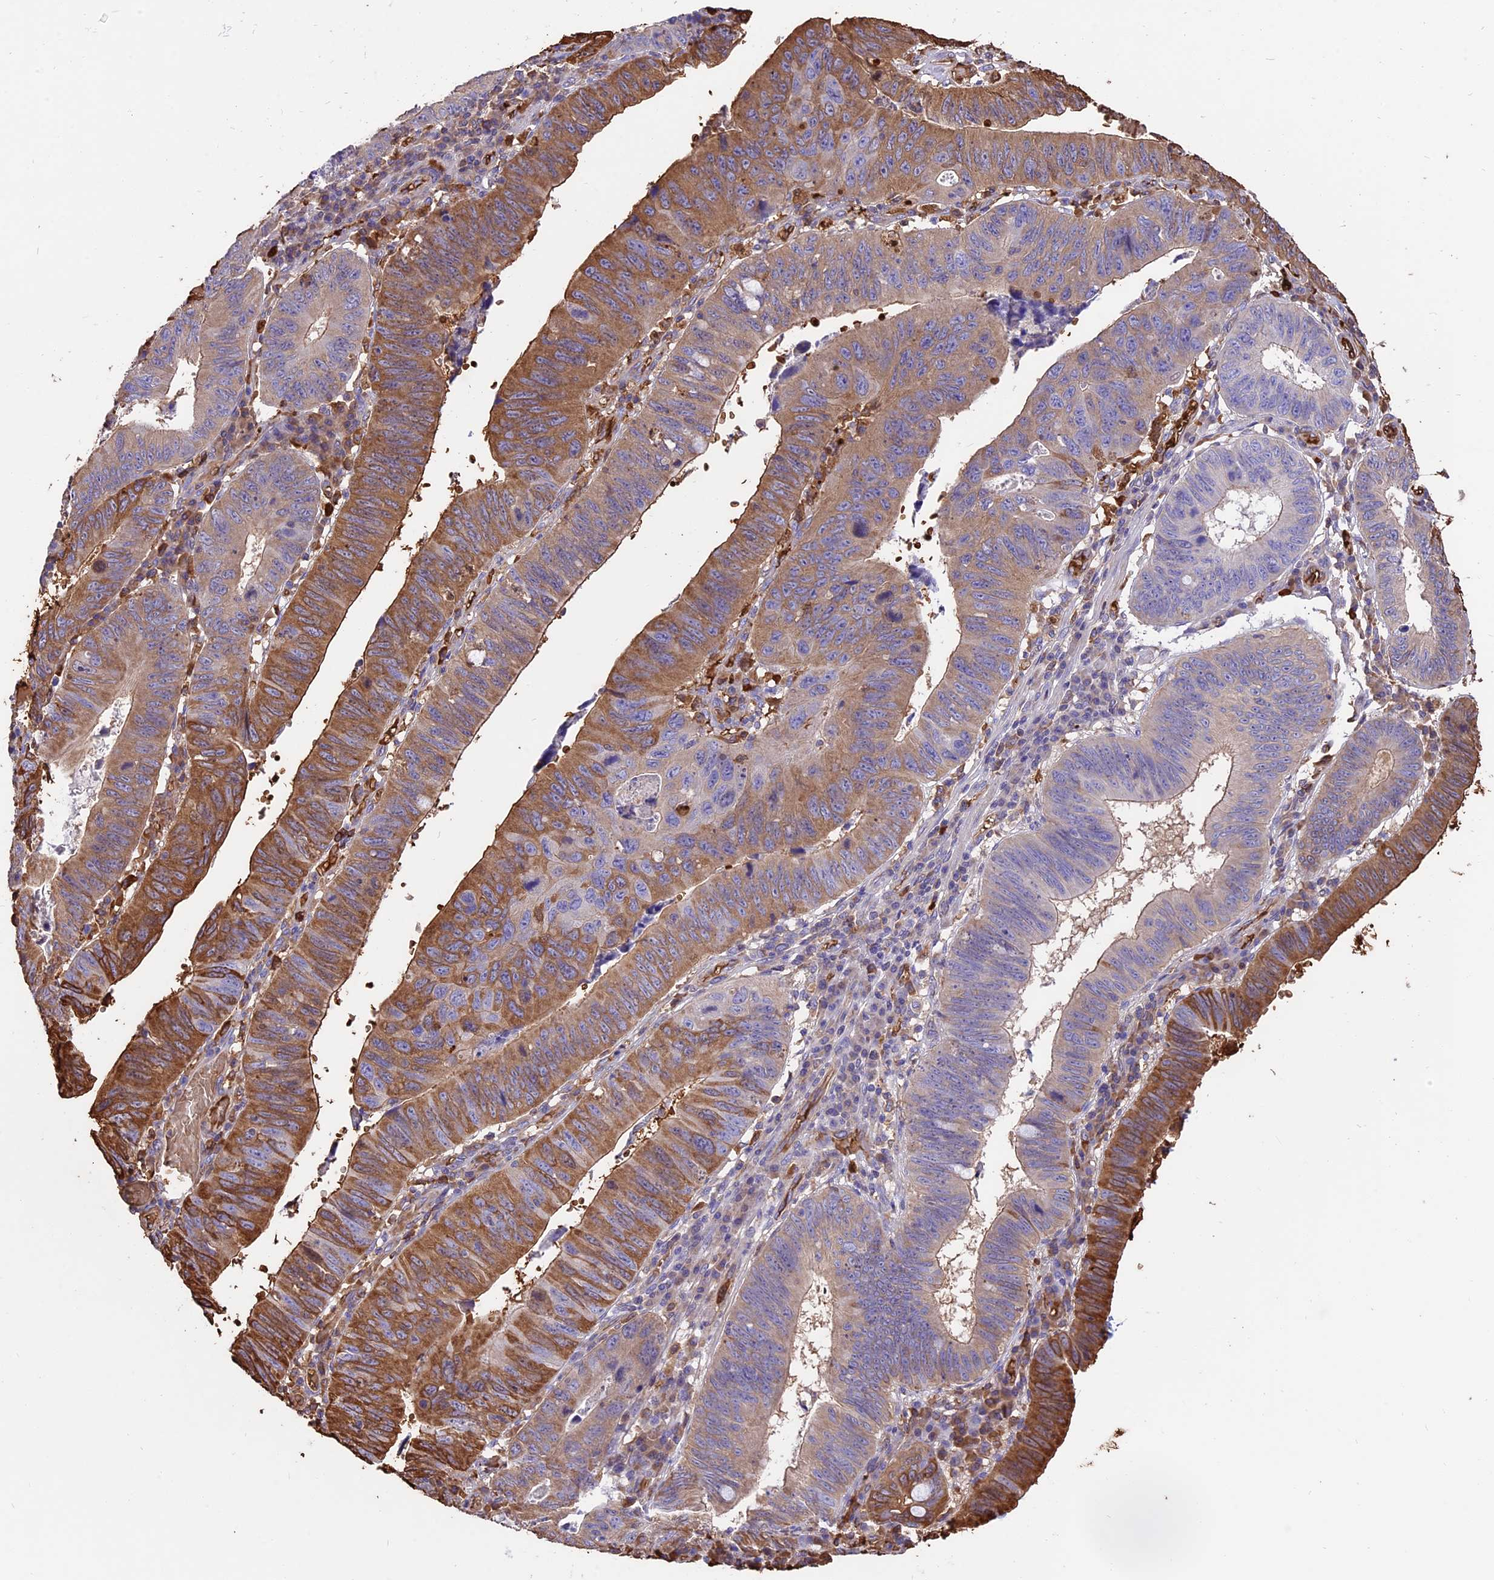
{"staining": {"intensity": "moderate", "quantity": "25%-75%", "location": "cytoplasmic/membranous"}, "tissue": "stomach cancer", "cell_type": "Tumor cells", "image_type": "cancer", "snomed": [{"axis": "morphology", "description": "Adenocarcinoma, NOS"}, {"axis": "topography", "description": "Stomach"}], "caption": "A high-resolution micrograph shows immunohistochemistry (IHC) staining of stomach cancer (adenocarcinoma), which reveals moderate cytoplasmic/membranous positivity in approximately 25%-75% of tumor cells.", "gene": "TTC4", "patient": {"sex": "male", "age": 59}}